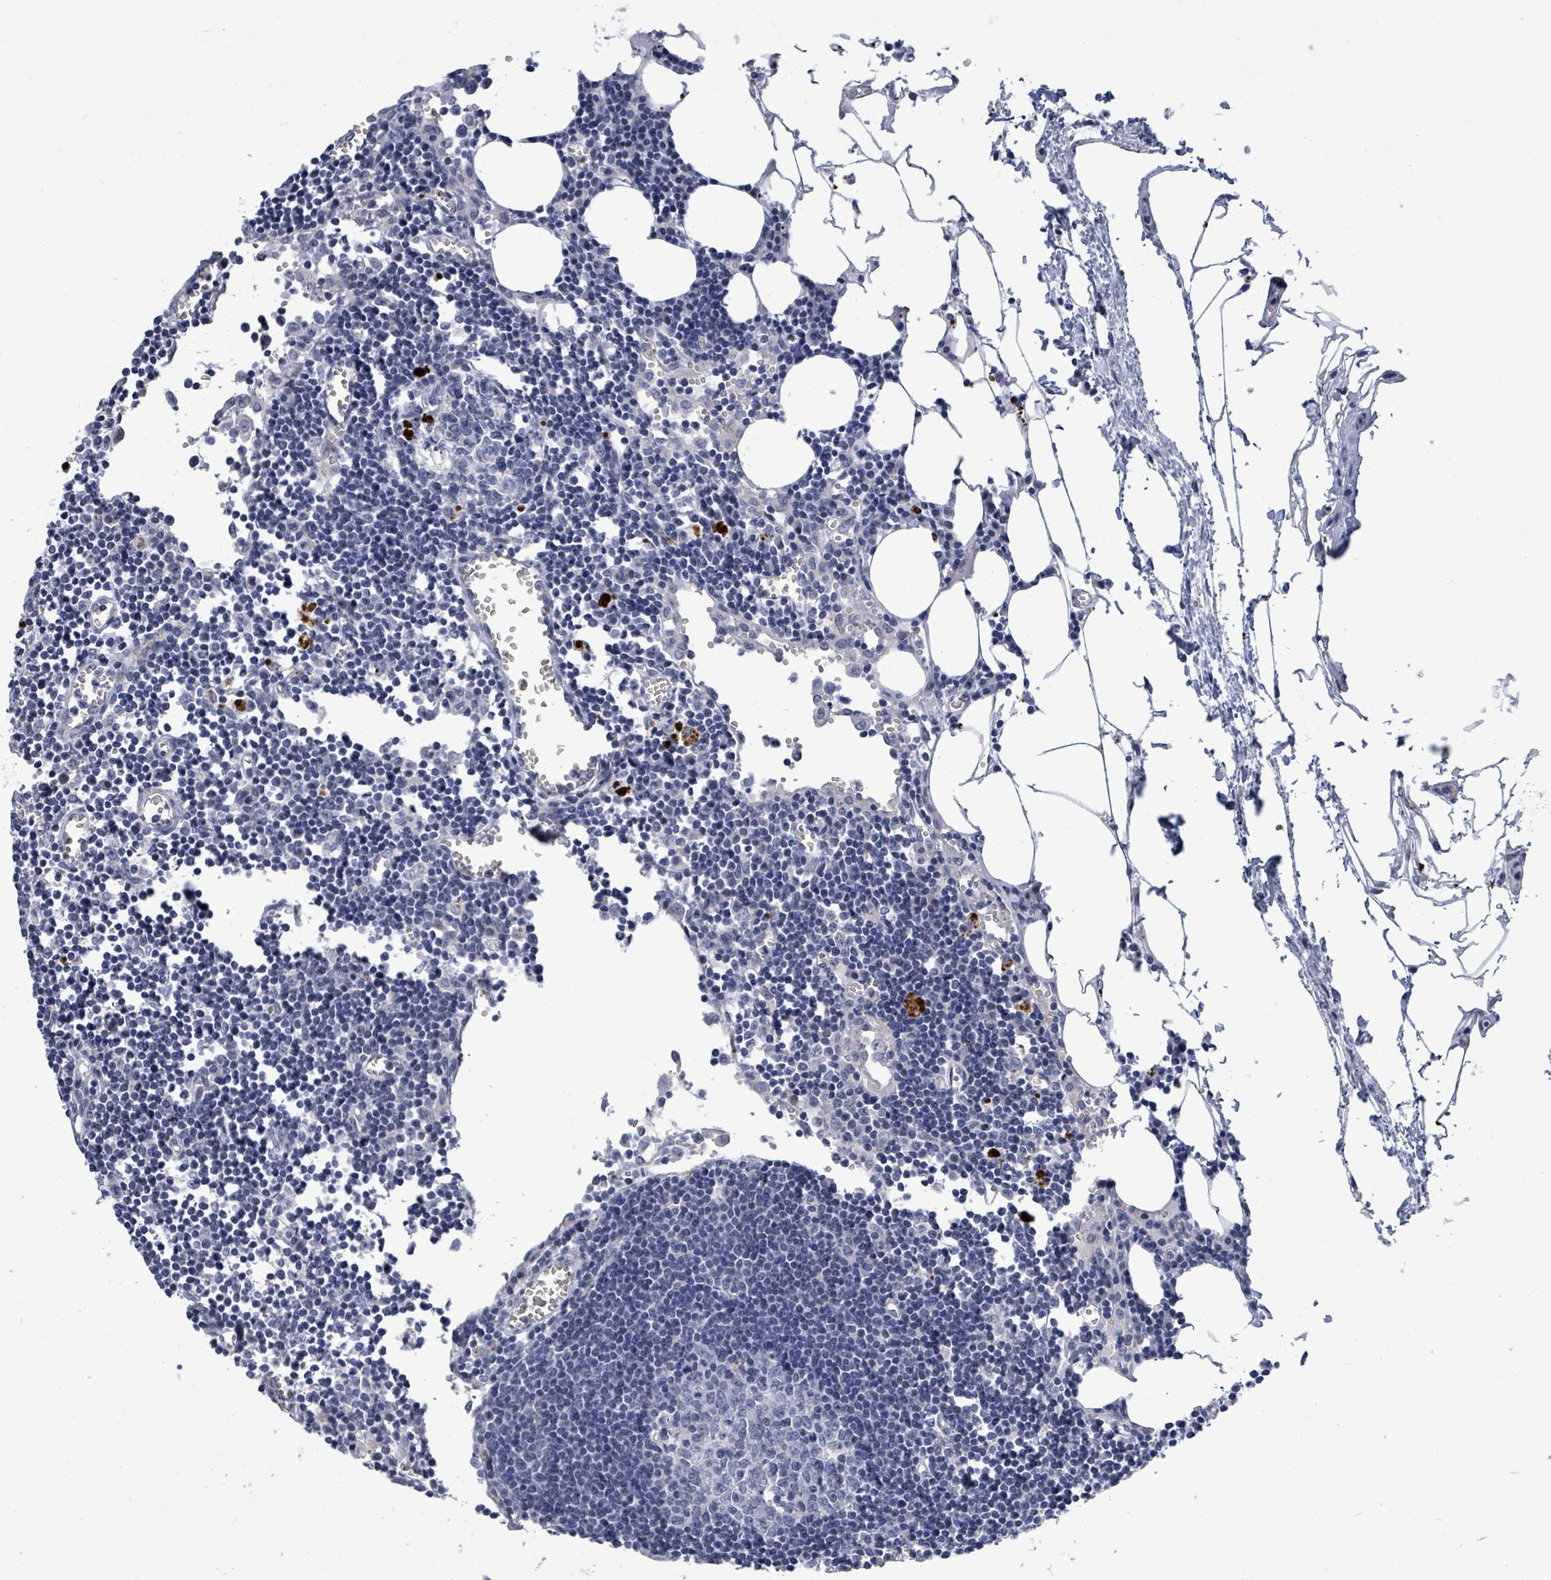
{"staining": {"intensity": "negative", "quantity": "none", "location": "none"}, "tissue": "lymph node", "cell_type": "Germinal center cells", "image_type": "normal", "snomed": [{"axis": "morphology", "description": "Normal tissue, NOS"}, {"axis": "topography", "description": "Lymph node"}], "caption": "A histopathology image of lymph node stained for a protein demonstrates no brown staining in germinal center cells. (IHC, brightfield microscopy, high magnification).", "gene": "CT45A10", "patient": {"sex": "male", "age": 62}}